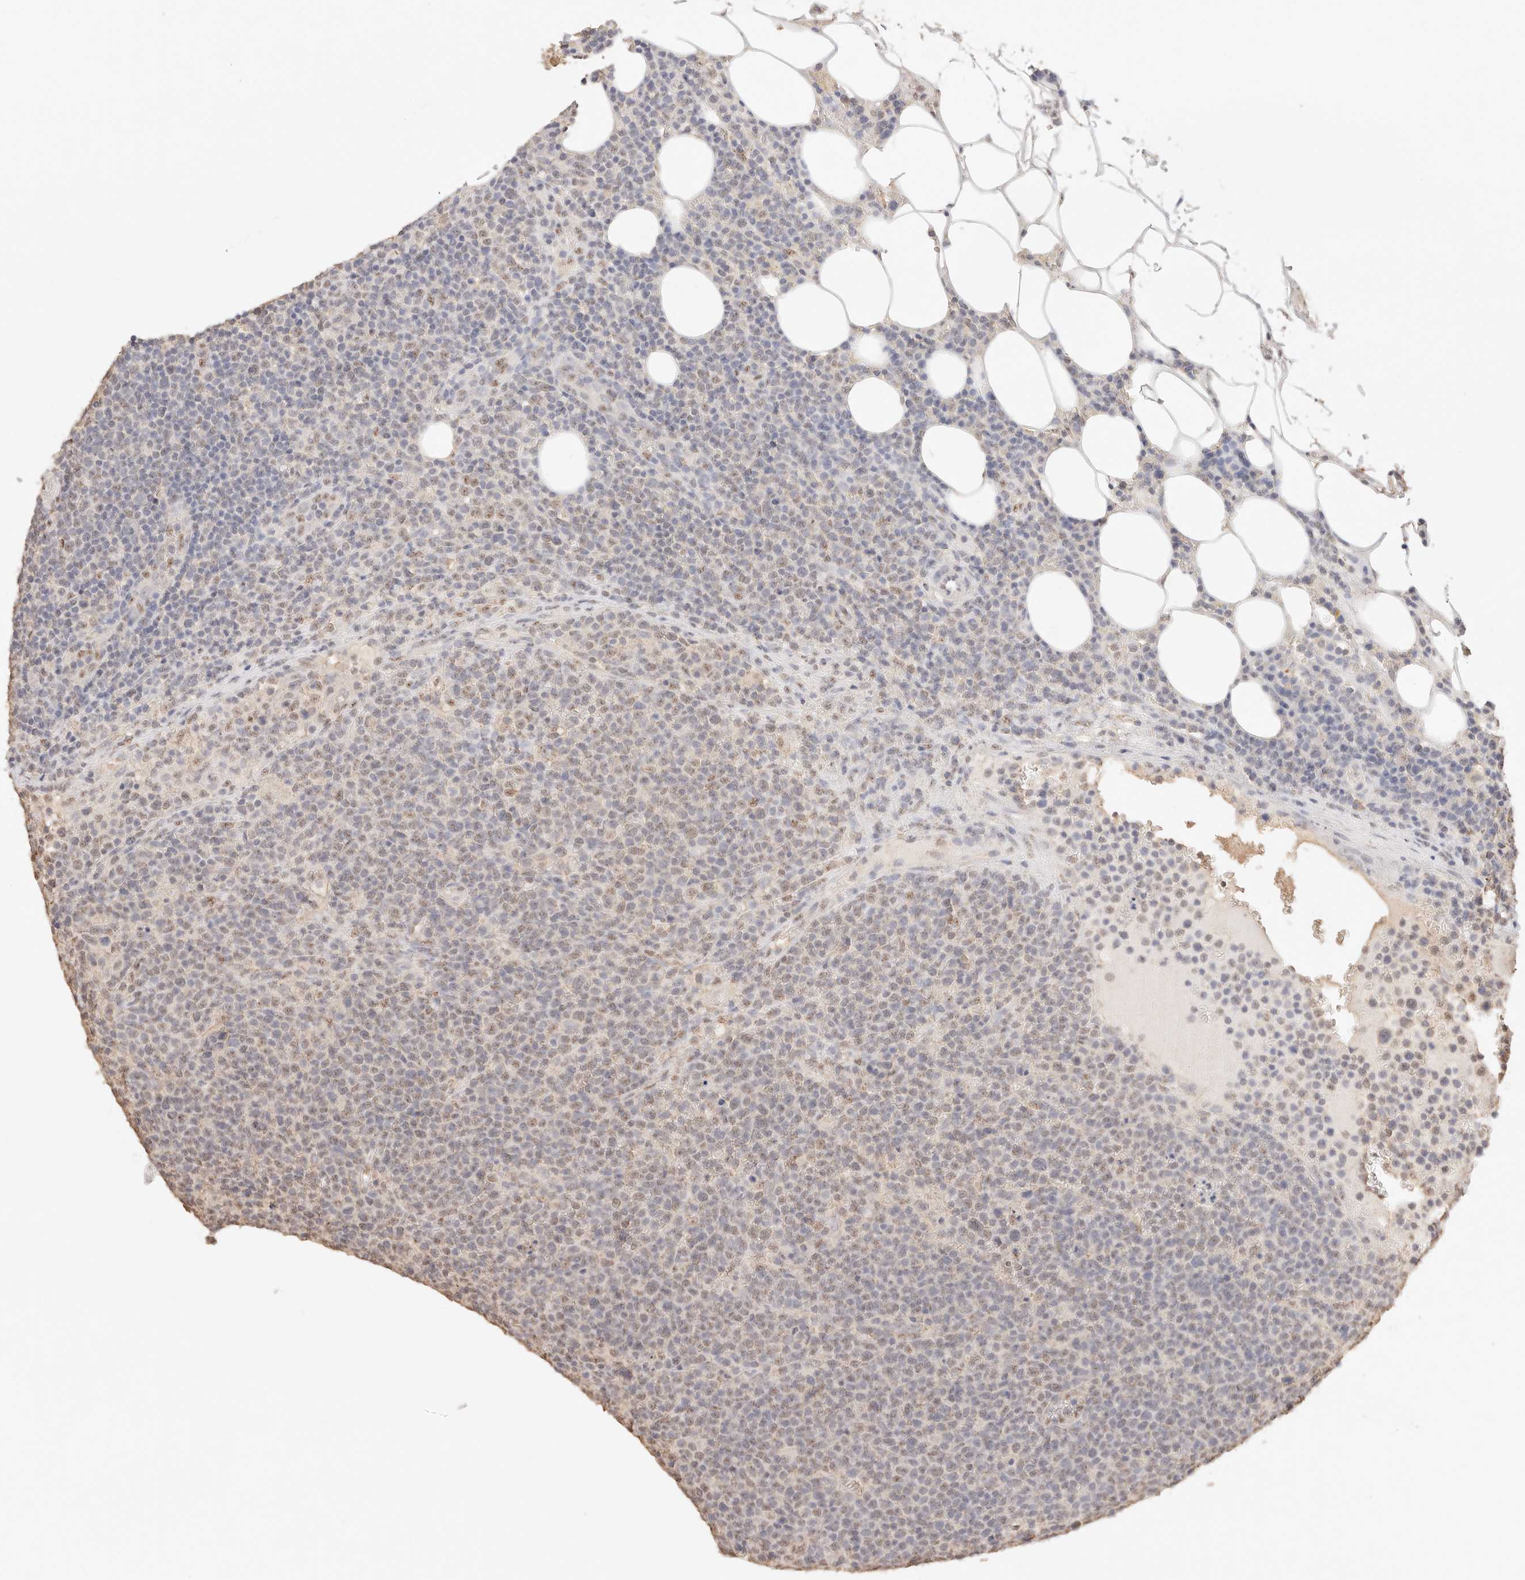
{"staining": {"intensity": "weak", "quantity": "<25%", "location": "nuclear"}, "tissue": "lymphoma", "cell_type": "Tumor cells", "image_type": "cancer", "snomed": [{"axis": "morphology", "description": "Malignant lymphoma, non-Hodgkin's type, High grade"}, {"axis": "topography", "description": "Lymph node"}], "caption": "Tumor cells are negative for protein expression in human malignant lymphoma, non-Hodgkin's type (high-grade).", "gene": "IL1R2", "patient": {"sex": "male", "age": 61}}